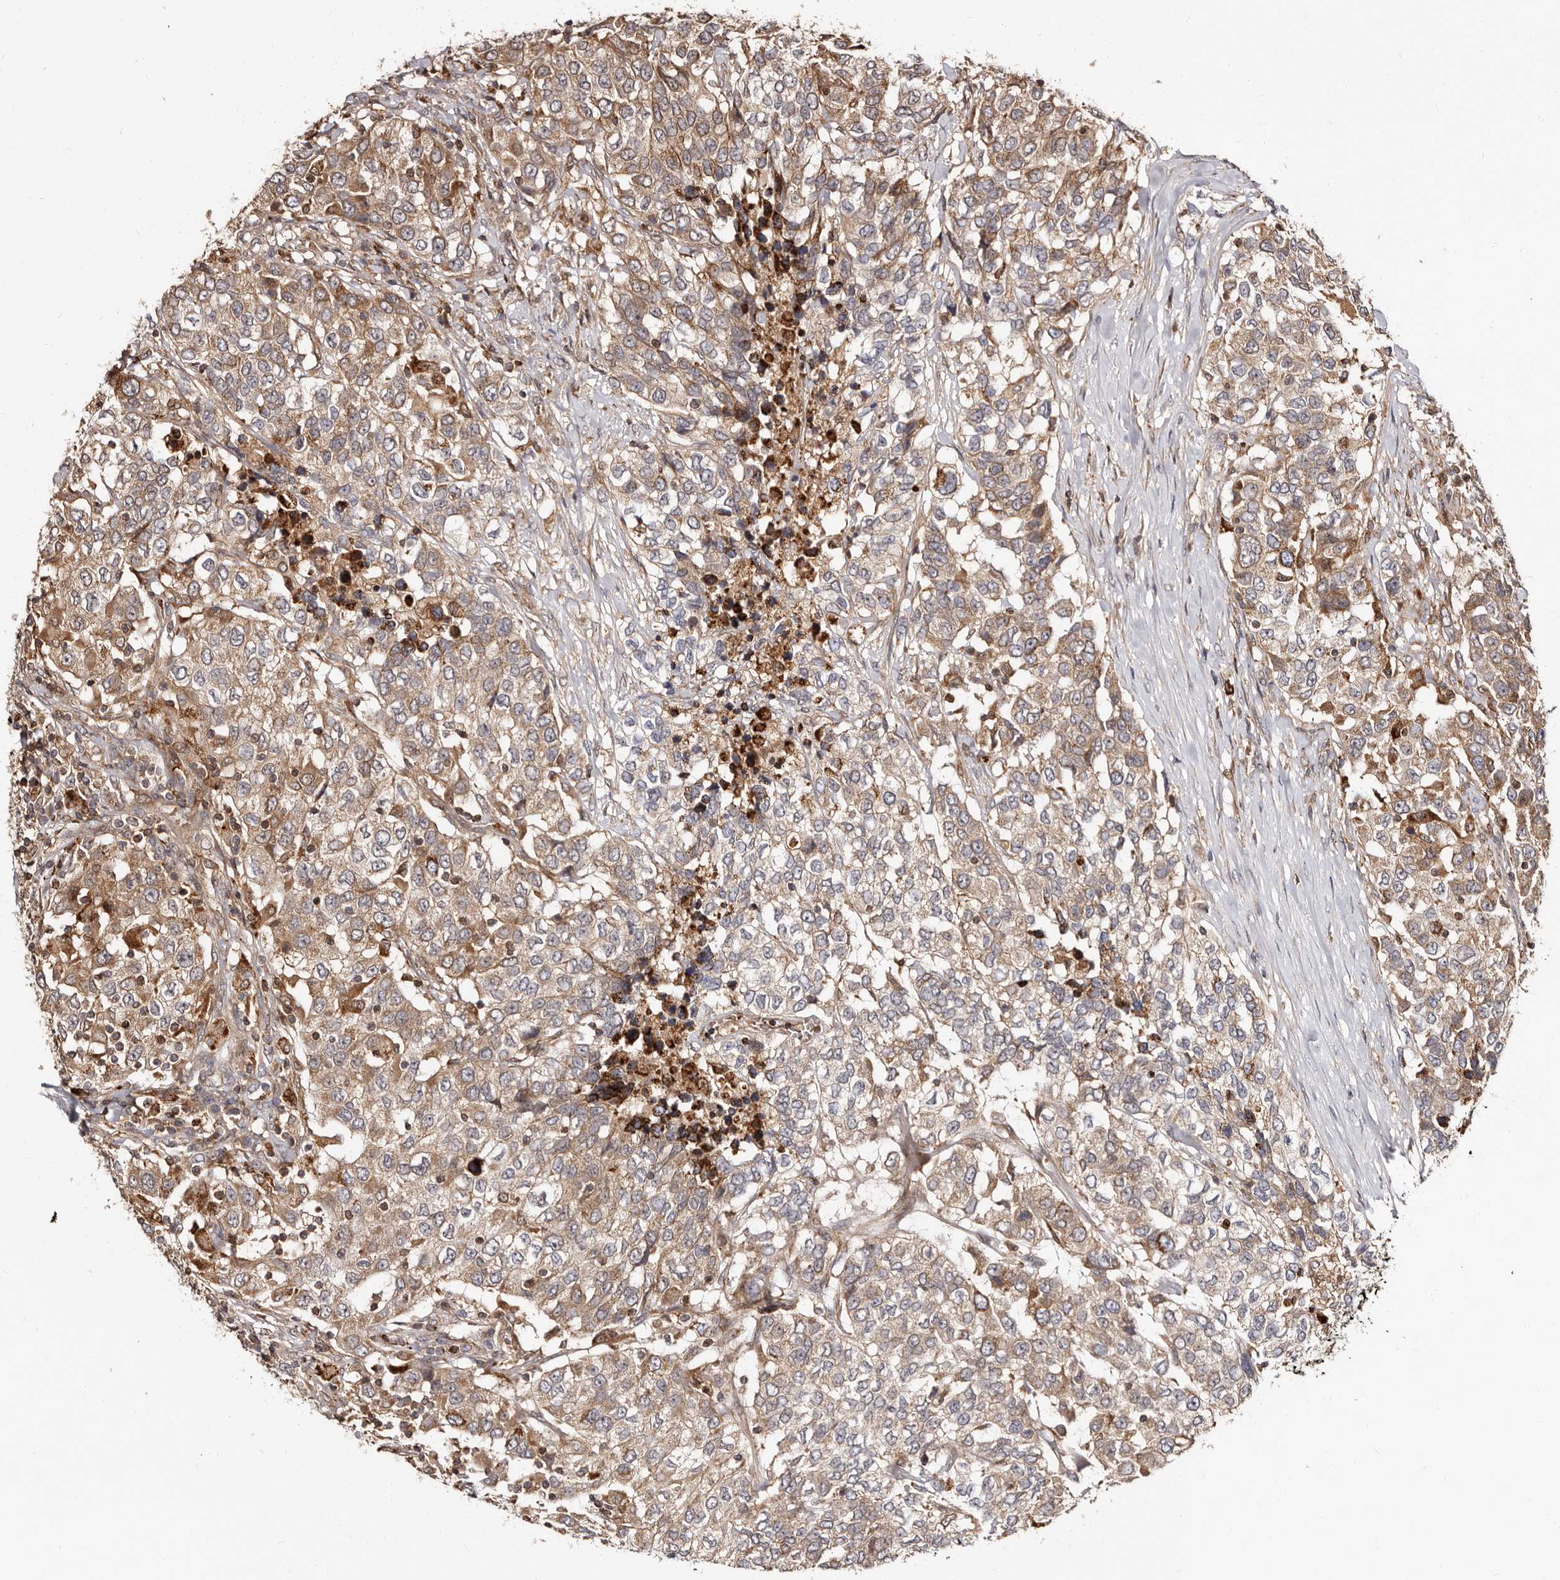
{"staining": {"intensity": "moderate", "quantity": ">75%", "location": "cytoplasmic/membranous"}, "tissue": "urothelial cancer", "cell_type": "Tumor cells", "image_type": "cancer", "snomed": [{"axis": "morphology", "description": "Urothelial carcinoma, High grade"}, {"axis": "topography", "description": "Urinary bladder"}], "caption": "There is medium levels of moderate cytoplasmic/membranous expression in tumor cells of urothelial carcinoma (high-grade), as demonstrated by immunohistochemical staining (brown color).", "gene": "BAX", "patient": {"sex": "female", "age": 80}}